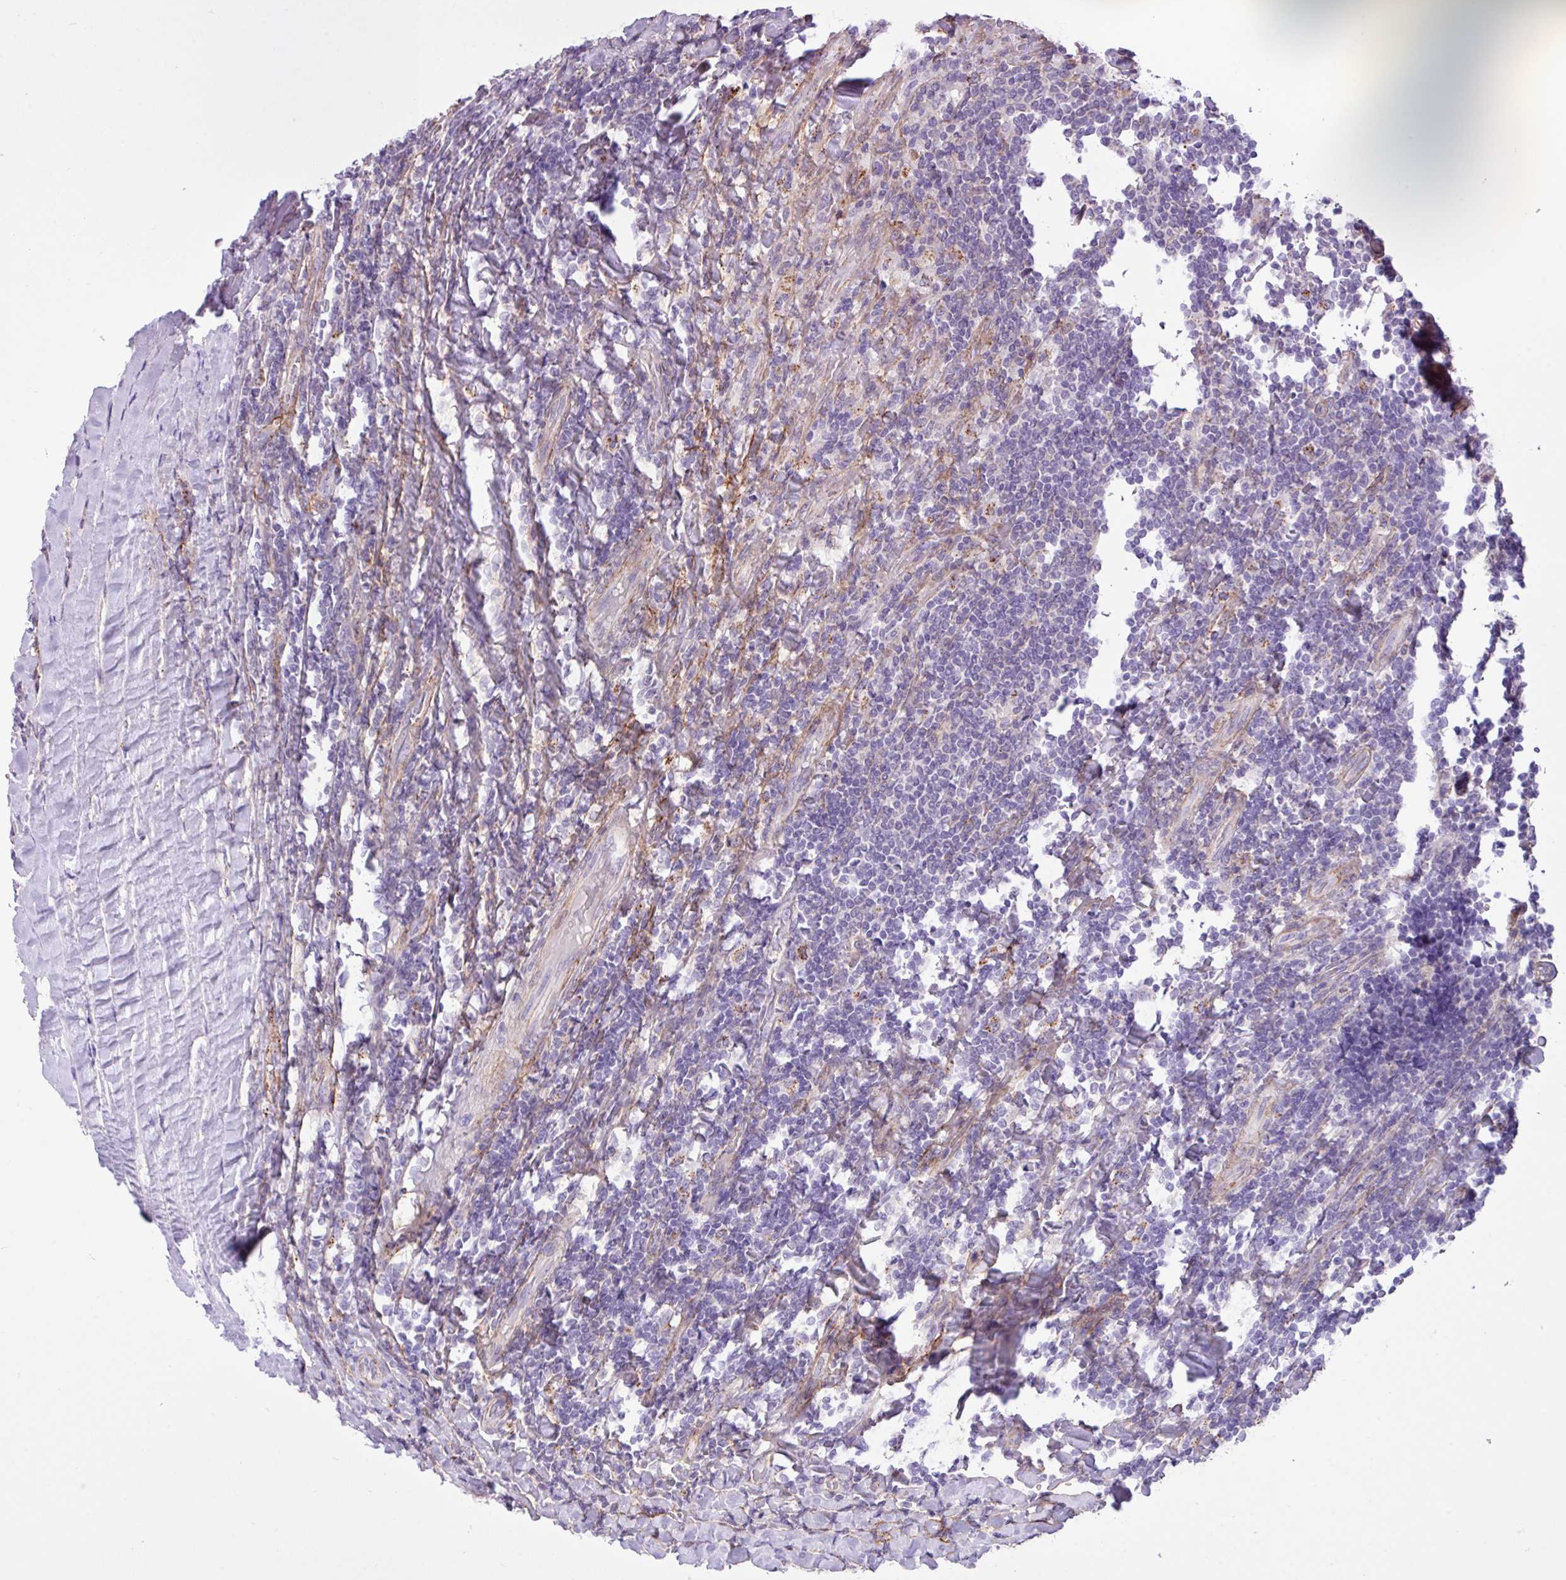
{"staining": {"intensity": "negative", "quantity": "none", "location": "none"}, "tissue": "lymphoma", "cell_type": "Tumor cells", "image_type": "cancer", "snomed": [{"axis": "morphology", "description": "Malignant lymphoma, non-Hodgkin's type, Low grade"}, {"axis": "topography", "description": "Lymph node"}], "caption": "Human malignant lymphoma, non-Hodgkin's type (low-grade) stained for a protein using IHC displays no staining in tumor cells.", "gene": "CD248", "patient": {"sex": "male", "age": 52}}